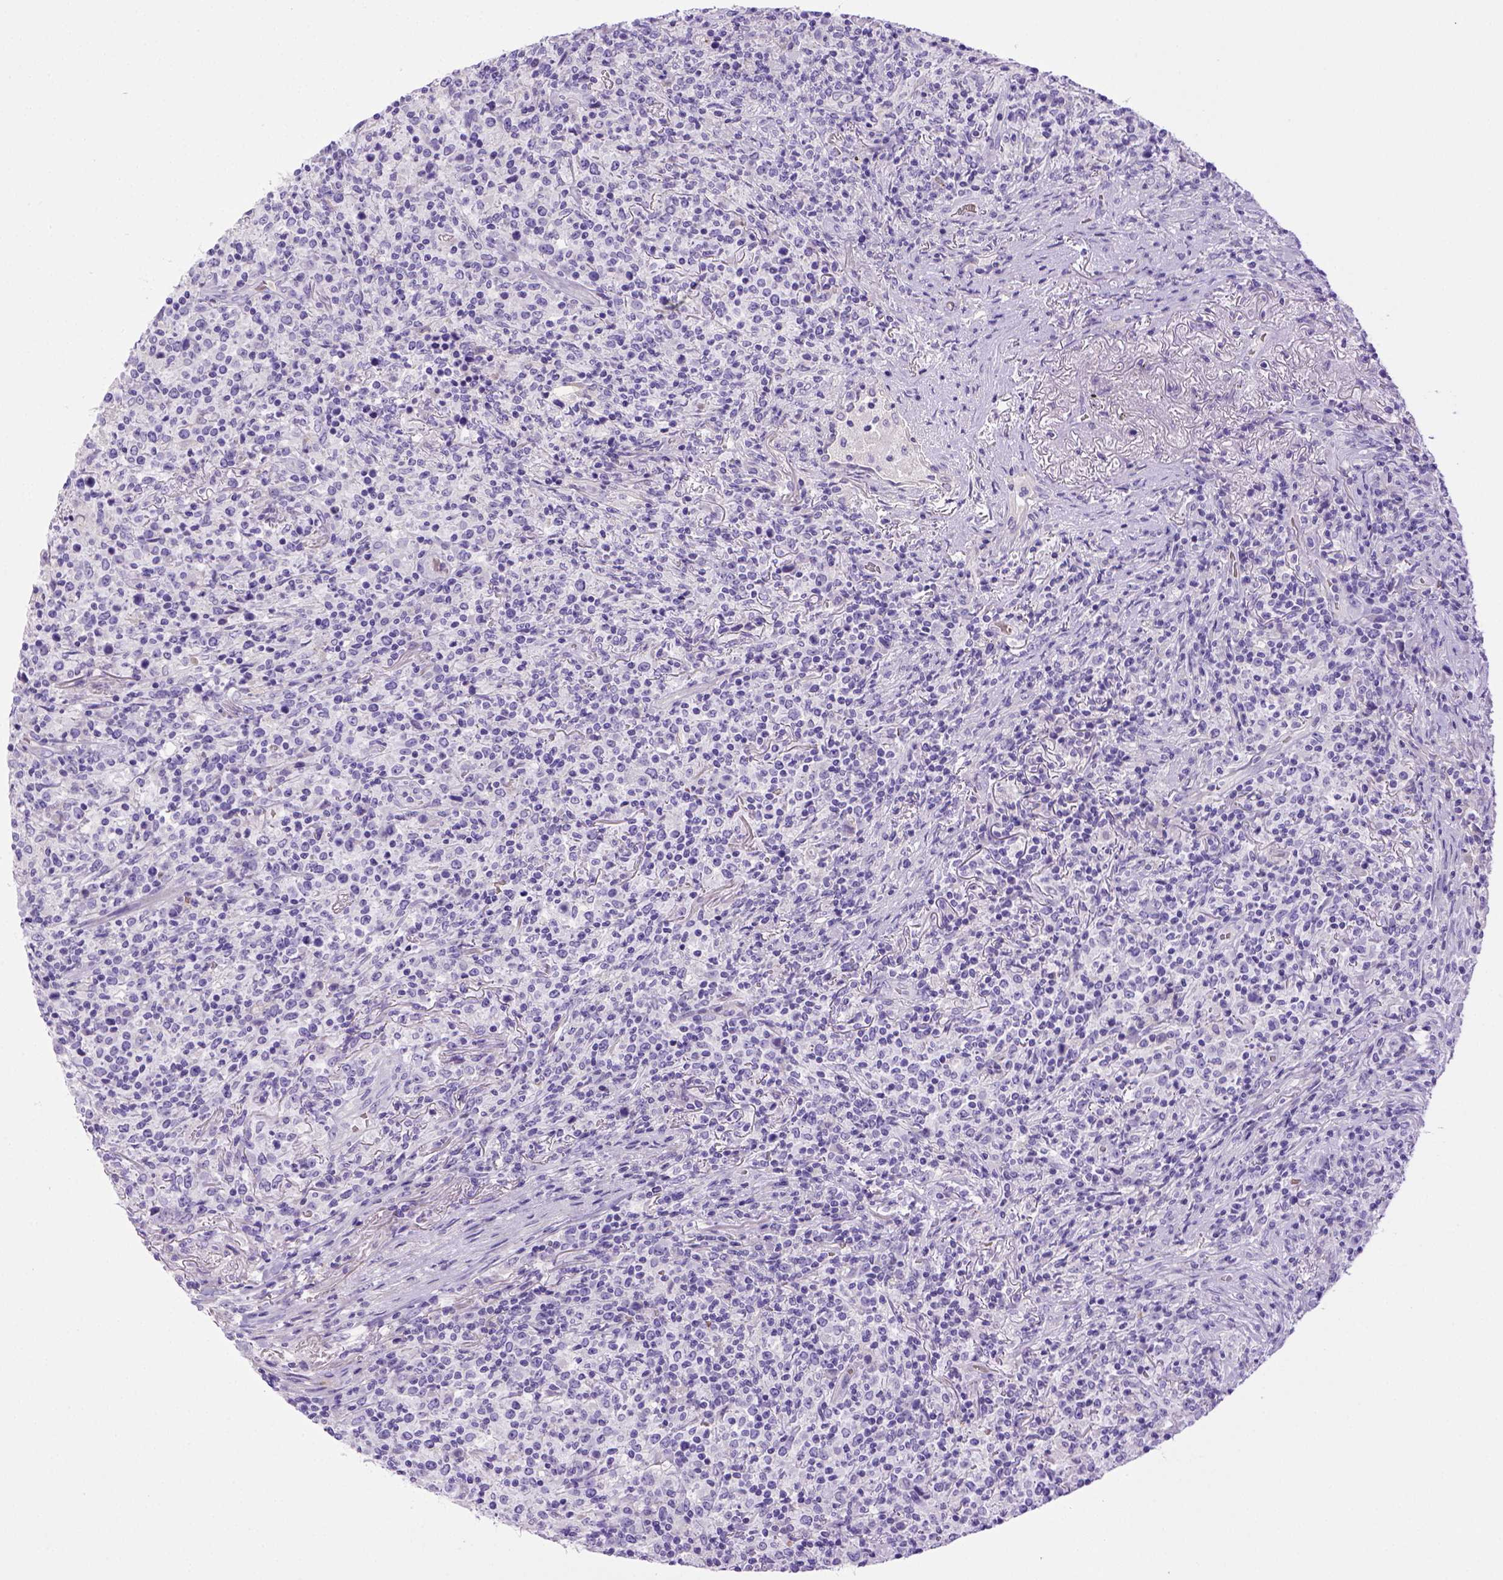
{"staining": {"intensity": "negative", "quantity": "none", "location": "none"}, "tissue": "lymphoma", "cell_type": "Tumor cells", "image_type": "cancer", "snomed": [{"axis": "morphology", "description": "Malignant lymphoma, non-Hodgkin's type, High grade"}, {"axis": "topography", "description": "Lung"}], "caption": "This is a image of IHC staining of high-grade malignant lymphoma, non-Hodgkin's type, which shows no positivity in tumor cells.", "gene": "BAAT", "patient": {"sex": "male", "age": 79}}